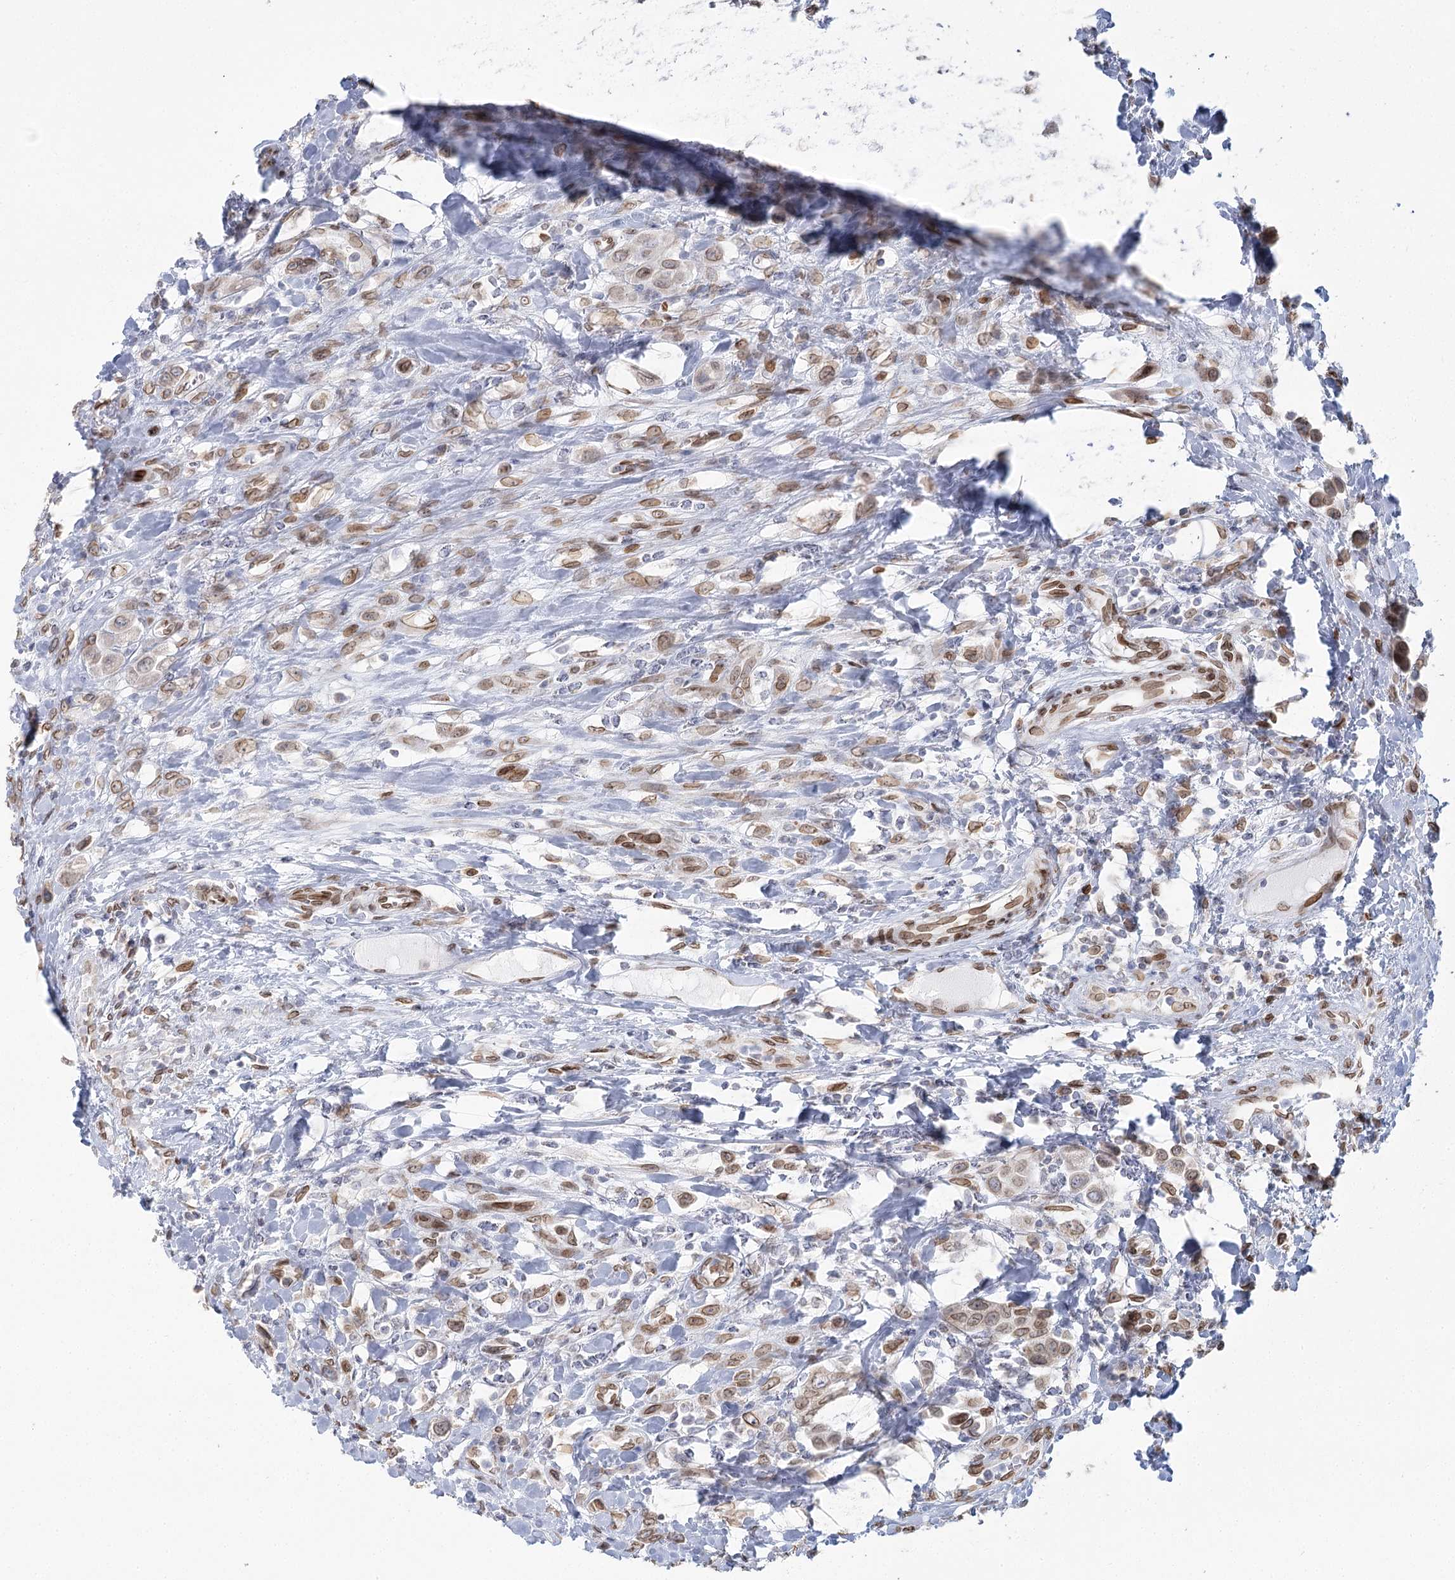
{"staining": {"intensity": "moderate", "quantity": ">75%", "location": "cytoplasmic/membranous,nuclear"}, "tissue": "urothelial cancer", "cell_type": "Tumor cells", "image_type": "cancer", "snomed": [{"axis": "morphology", "description": "Urothelial carcinoma, High grade"}, {"axis": "topography", "description": "Urinary bladder"}], "caption": "Urothelial carcinoma (high-grade) tissue shows moderate cytoplasmic/membranous and nuclear staining in about >75% of tumor cells The staining is performed using DAB brown chromogen to label protein expression. The nuclei are counter-stained blue using hematoxylin.", "gene": "VWA5A", "patient": {"sex": "male", "age": 50}}